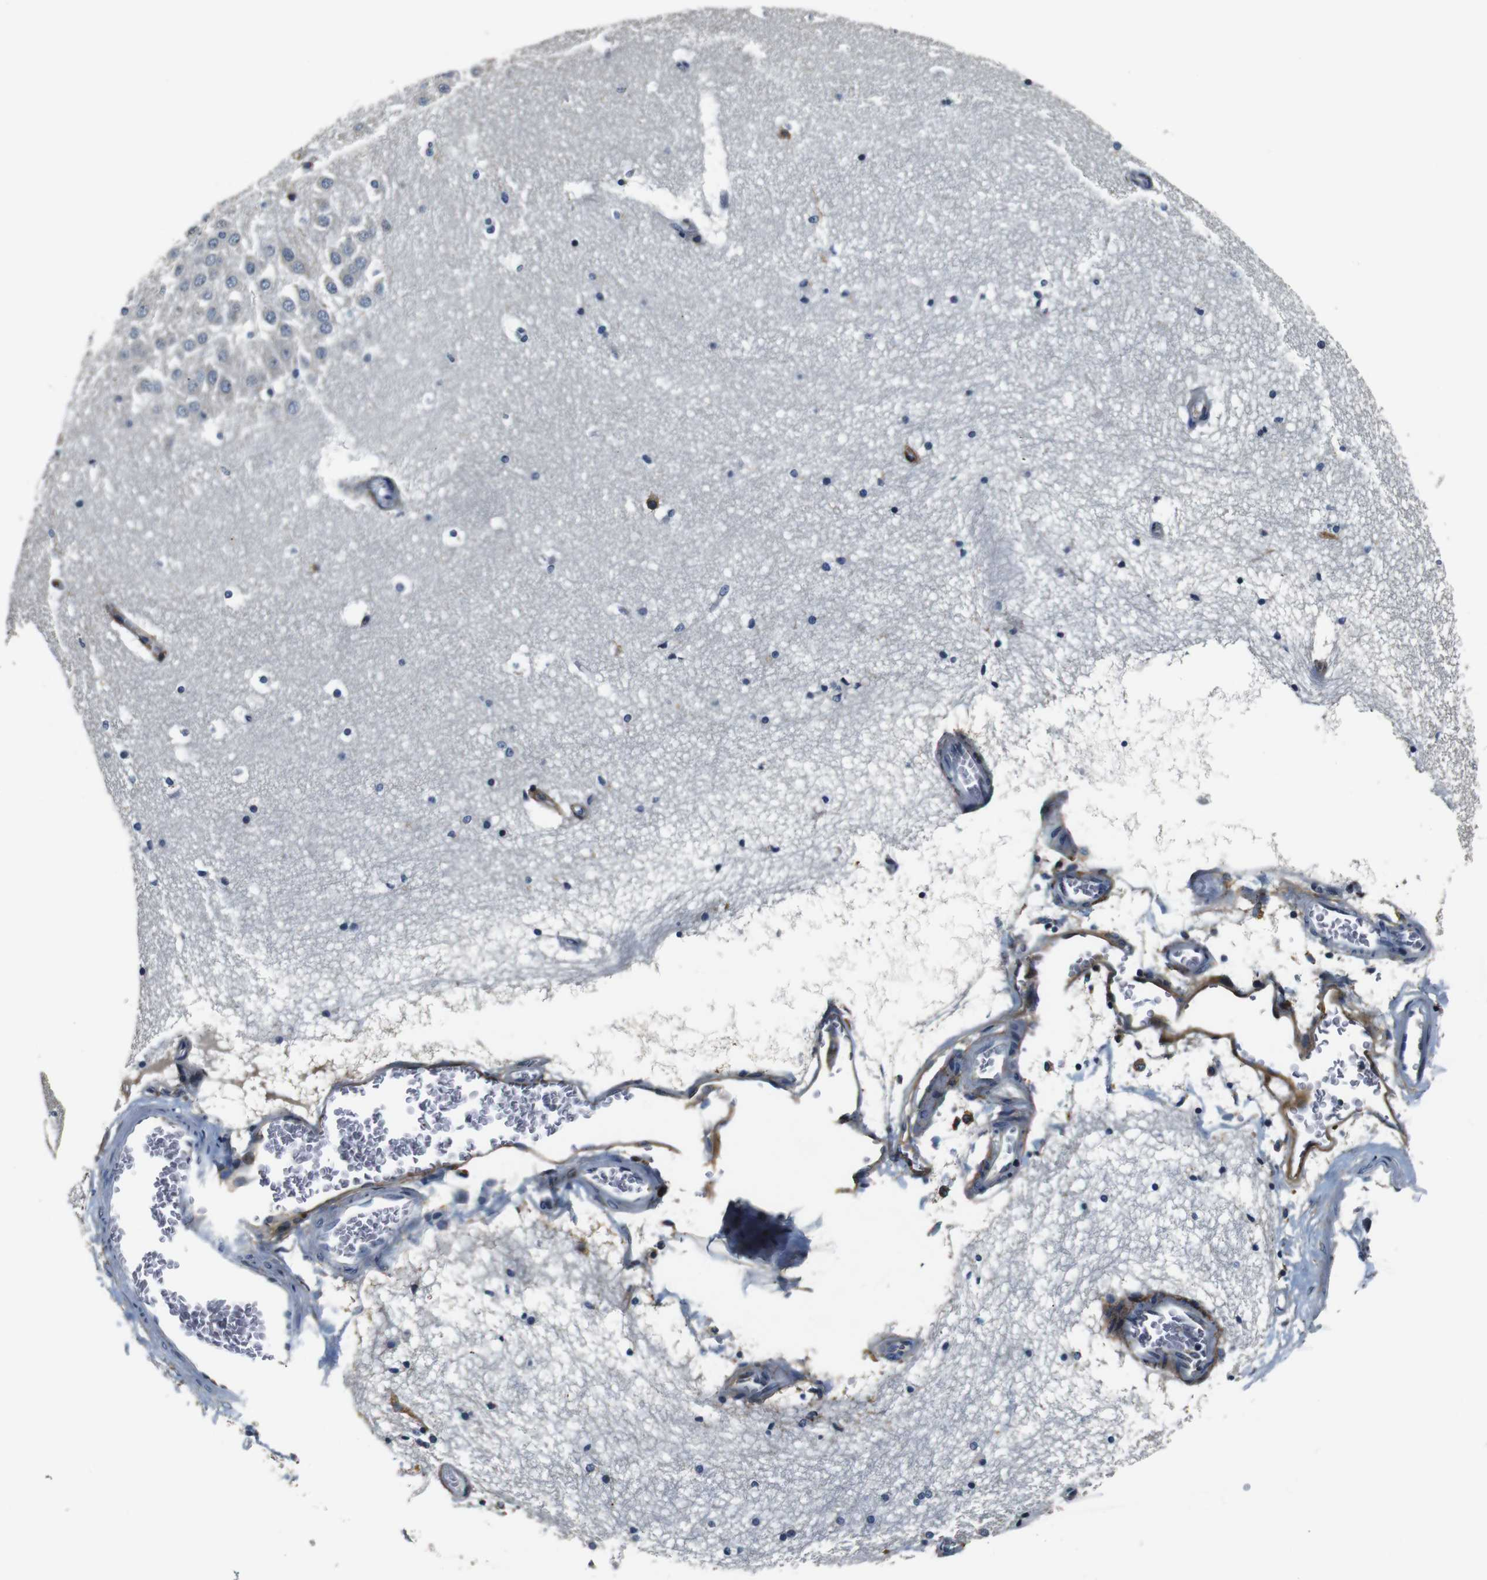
{"staining": {"intensity": "moderate", "quantity": "<25%", "location": "cytoplasmic/membranous"}, "tissue": "hippocampus", "cell_type": "Glial cells", "image_type": "normal", "snomed": [{"axis": "morphology", "description": "Normal tissue, NOS"}, {"axis": "topography", "description": "Hippocampus"}], "caption": "High-power microscopy captured an immunohistochemistry (IHC) photomicrograph of benign hippocampus, revealing moderate cytoplasmic/membranous expression in about <25% of glial cells. The staining was performed using DAB (3,3'-diaminobenzidine), with brown indicating positive protein expression. Nuclei are stained blue with hematoxylin.", "gene": "COL1A1", "patient": {"sex": "male", "age": 45}}